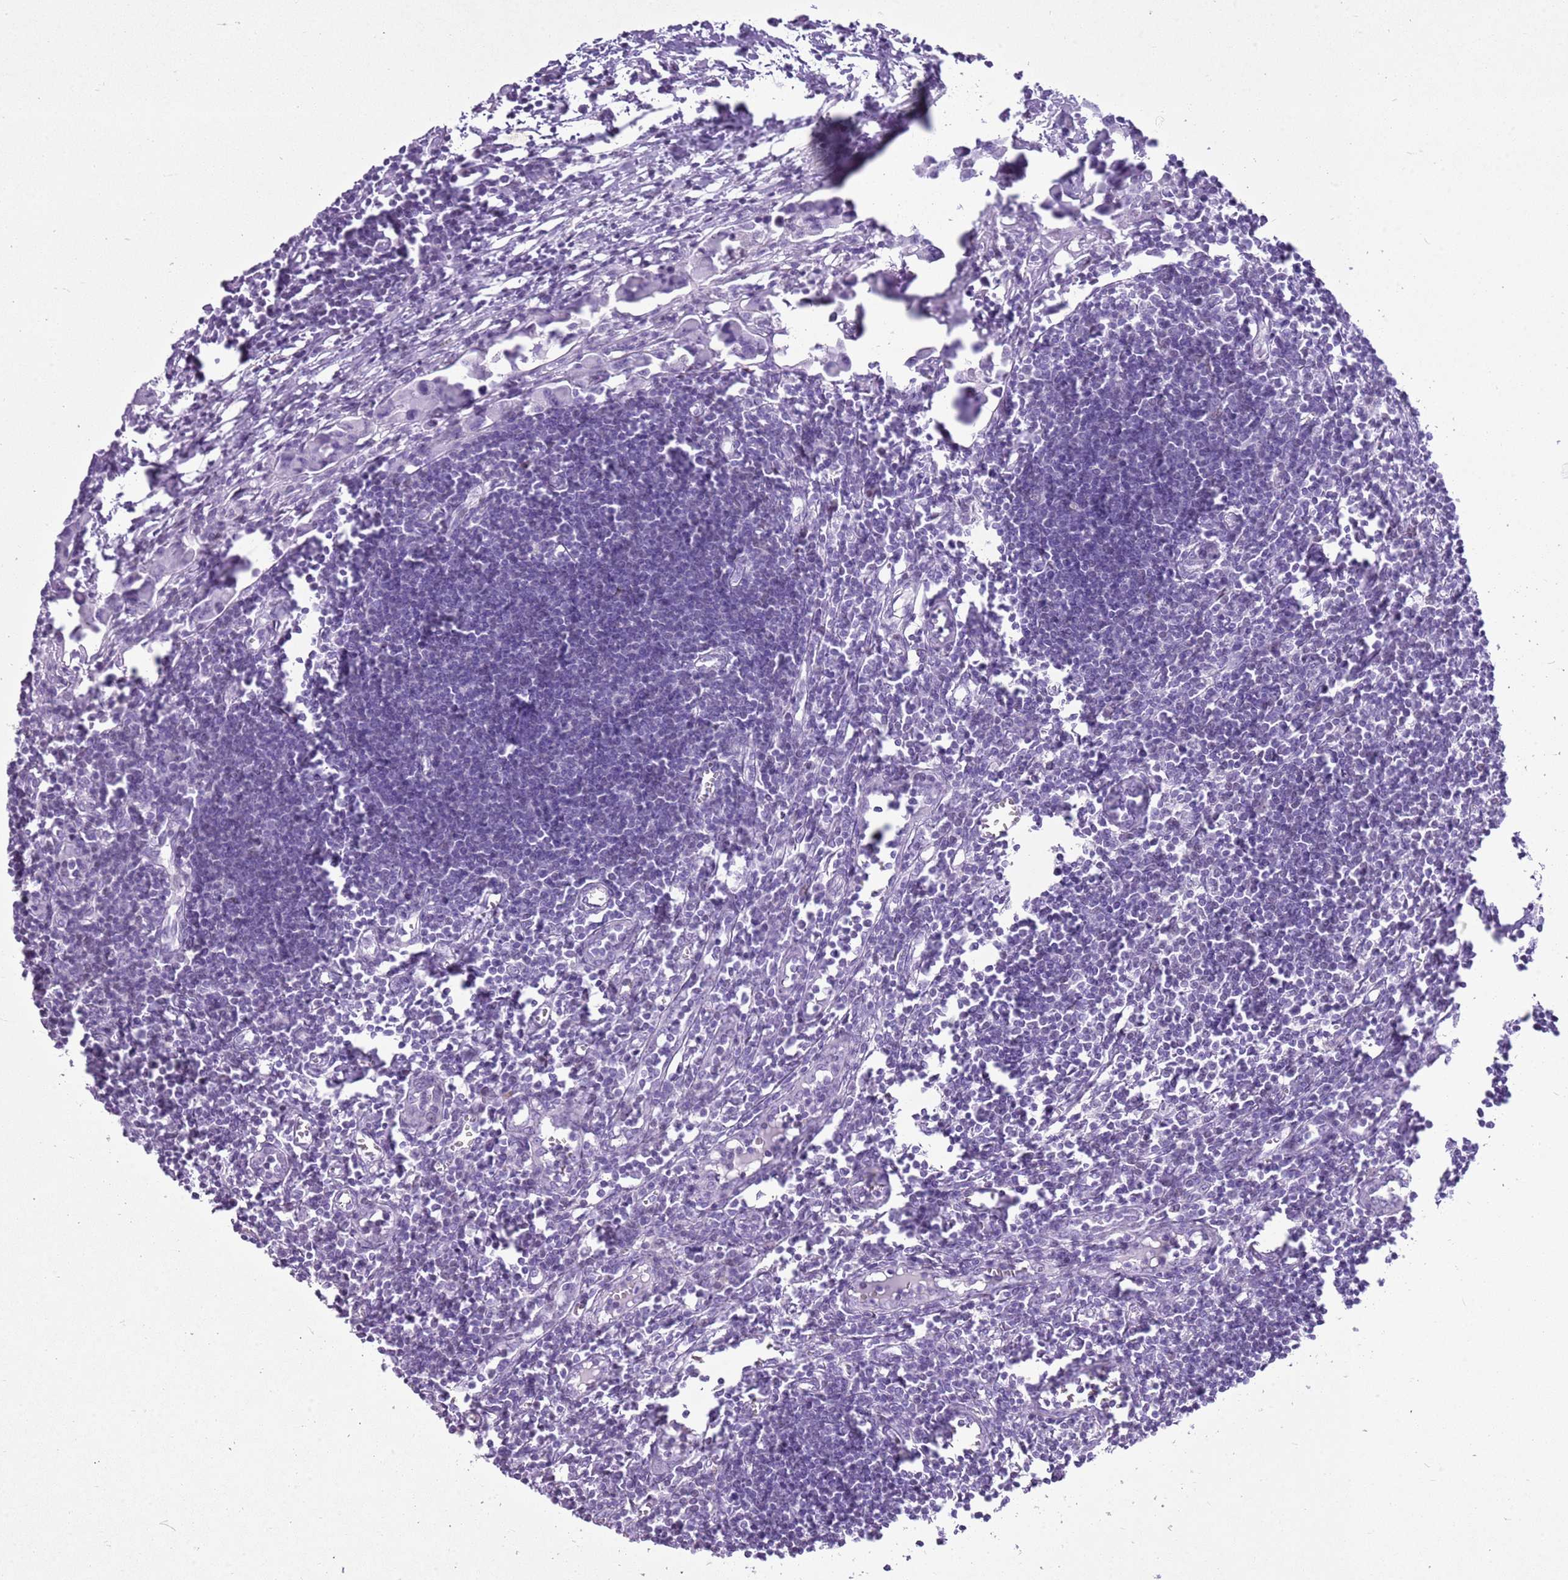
{"staining": {"intensity": "negative", "quantity": "none", "location": "none"}, "tissue": "lymph node", "cell_type": "Germinal center cells", "image_type": "normal", "snomed": [{"axis": "morphology", "description": "Normal tissue, NOS"}, {"axis": "morphology", "description": "Malignant melanoma, Metastatic site"}, {"axis": "topography", "description": "Lymph node"}], "caption": "An immunohistochemistry micrograph of benign lymph node is shown. There is no staining in germinal center cells of lymph node.", "gene": "ASIP", "patient": {"sex": "male", "age": 41}}